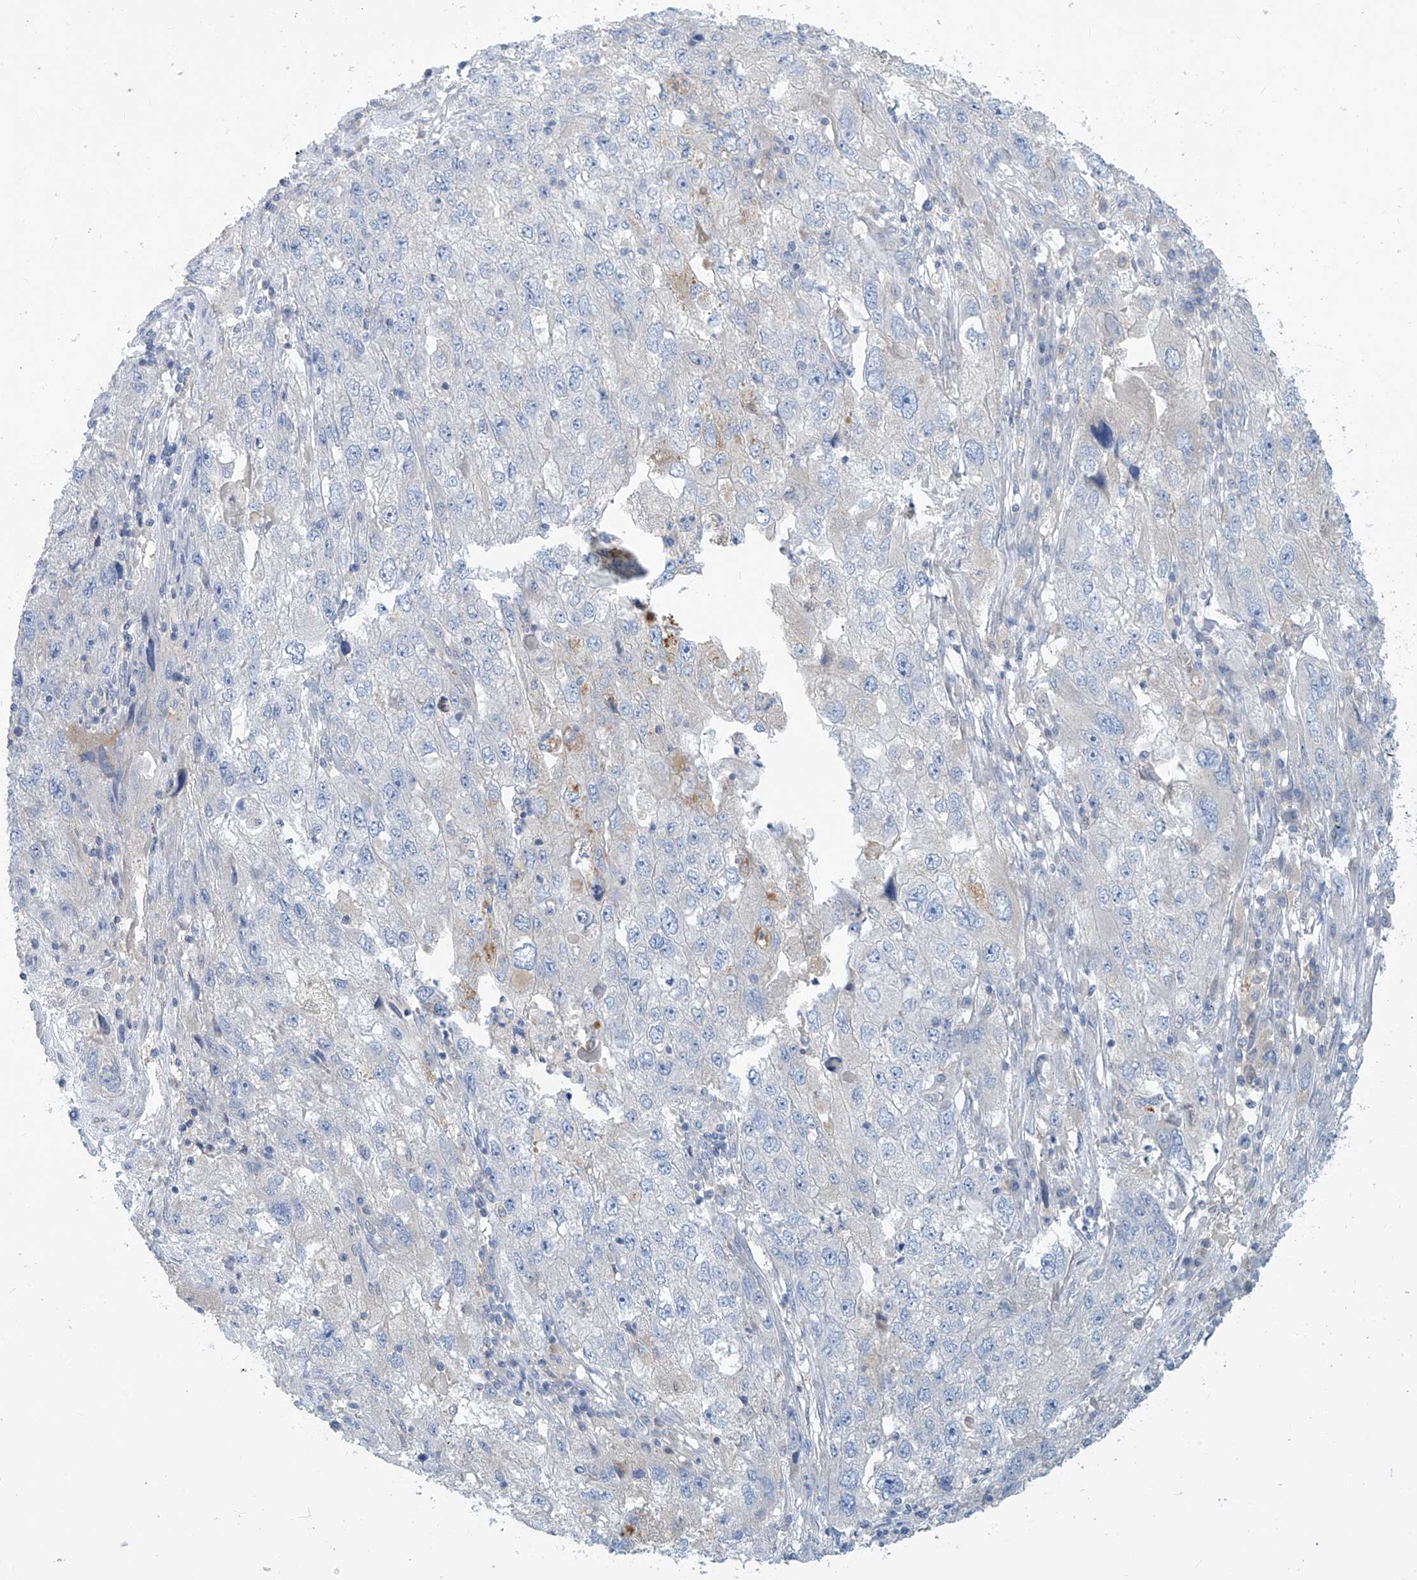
{"staining": {"intensity": "negative", "quantity": "none", "location": "none"}, "tissue": "endometrial cancer", "cell_type": "Tumor cells", "image_type": "cancer", "snomed": [{"axis": "morphology", "description": "Adenocarcinoma, NOS"}, {"axis": "topography", "description": "Endometrium"}], "caption": "Tumor cells show no significant protein expression in adenocarcinoma (endometrial).", "gene": "DGKQ", "patient": {"sex": "female", "age": 49}}